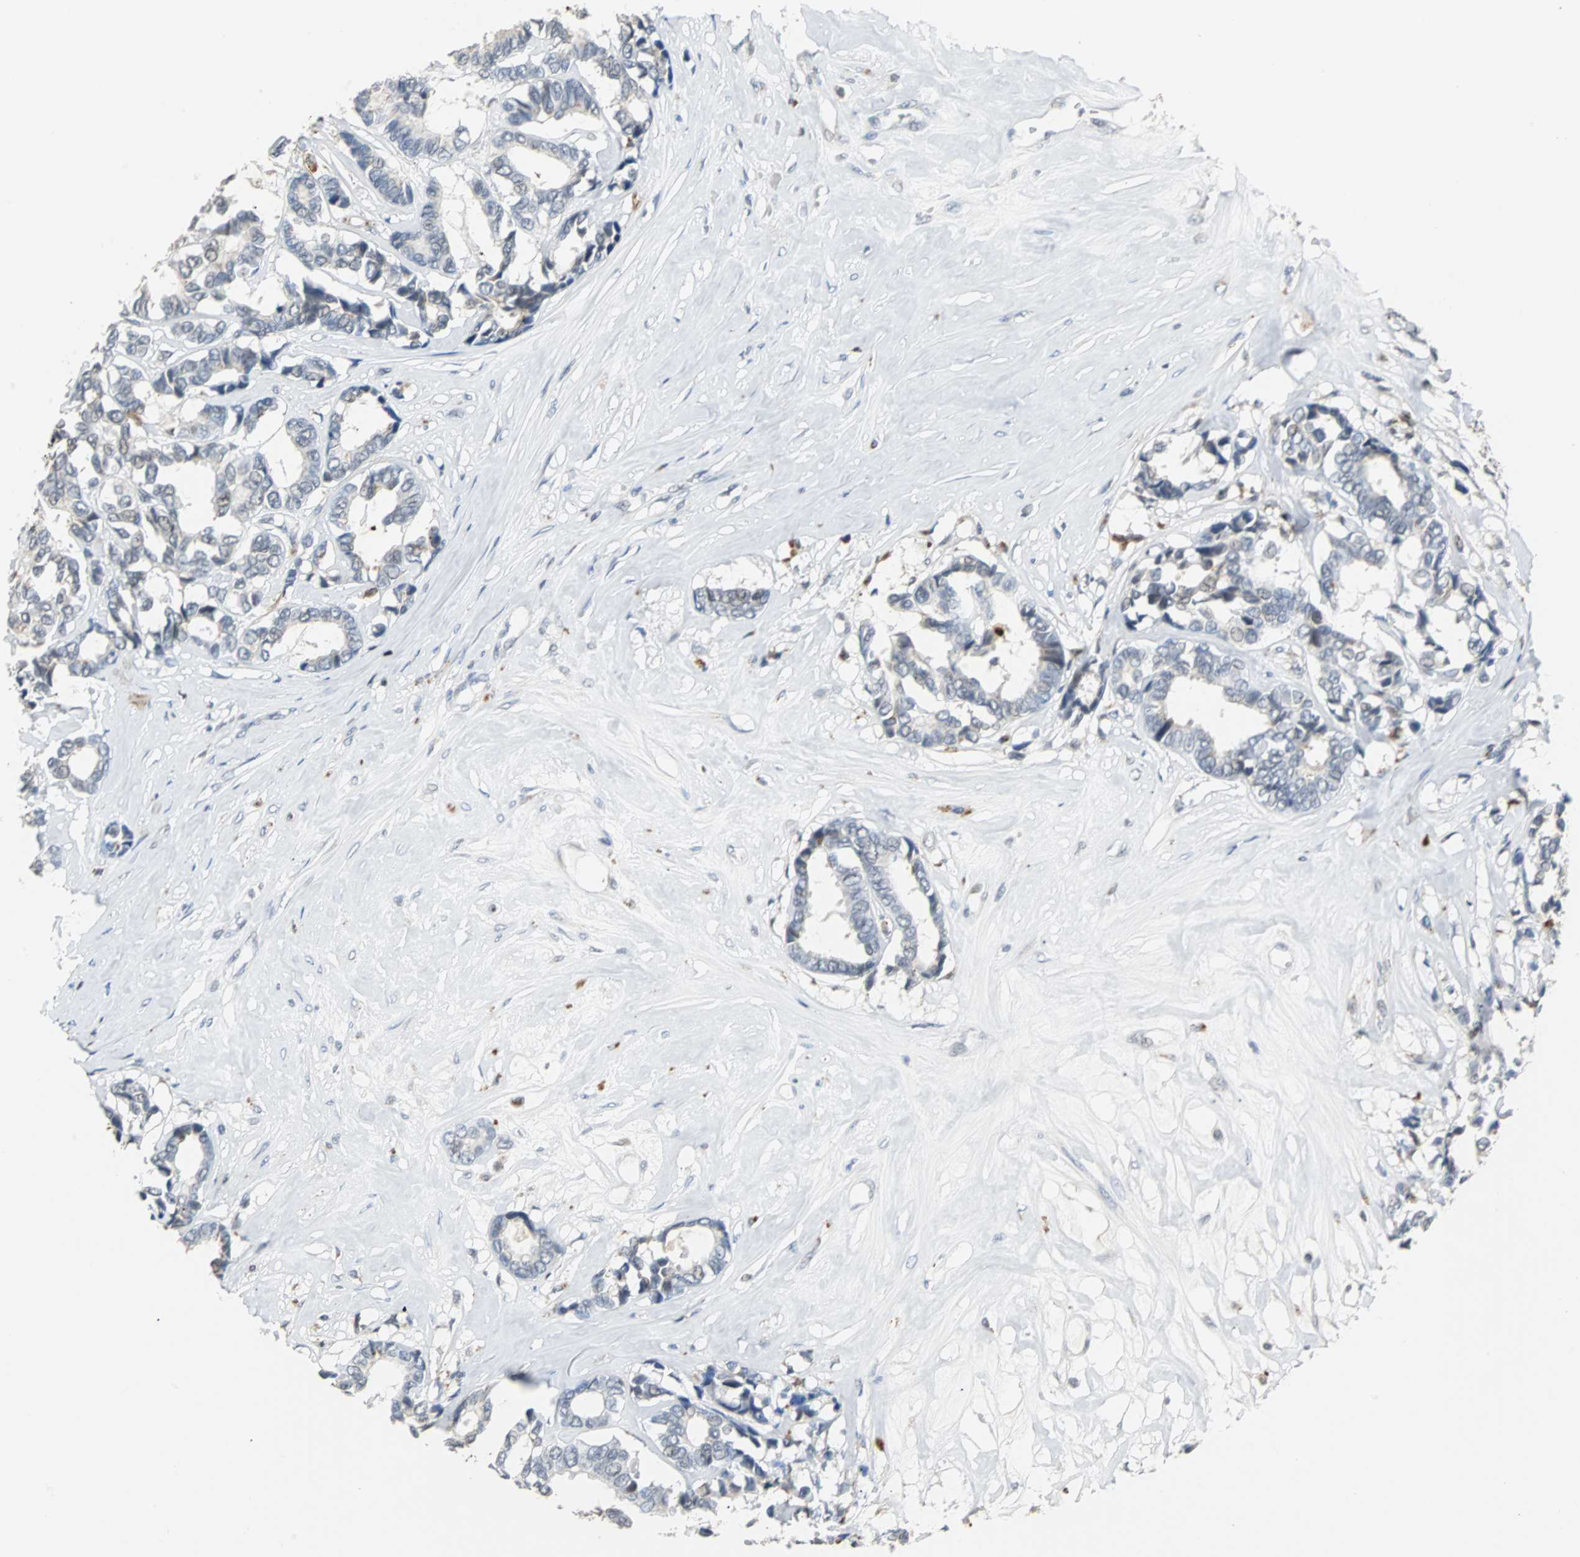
{"staining": {"intensity": "negative", "quantity": "none", "location": "none"}, "tissue": "breast cancer", "cell_type": "Tumor cells", "image_type": "cancer", "snomed": [{"axis": "morphology", "description": "Duct carcinoma"}, {"axis": "topography", "description": "Breast"}], "caption": "High magnification brightfield microscopy of breast invasive ductal carcinoma stained with DAB (3,3'-diaminobenzidine) (brown) and counterstained with hematoxylin (blue): tumor cells show no significant positivity.", "gene": "HLX", "patient": {"sex": "female", "age": 87}}